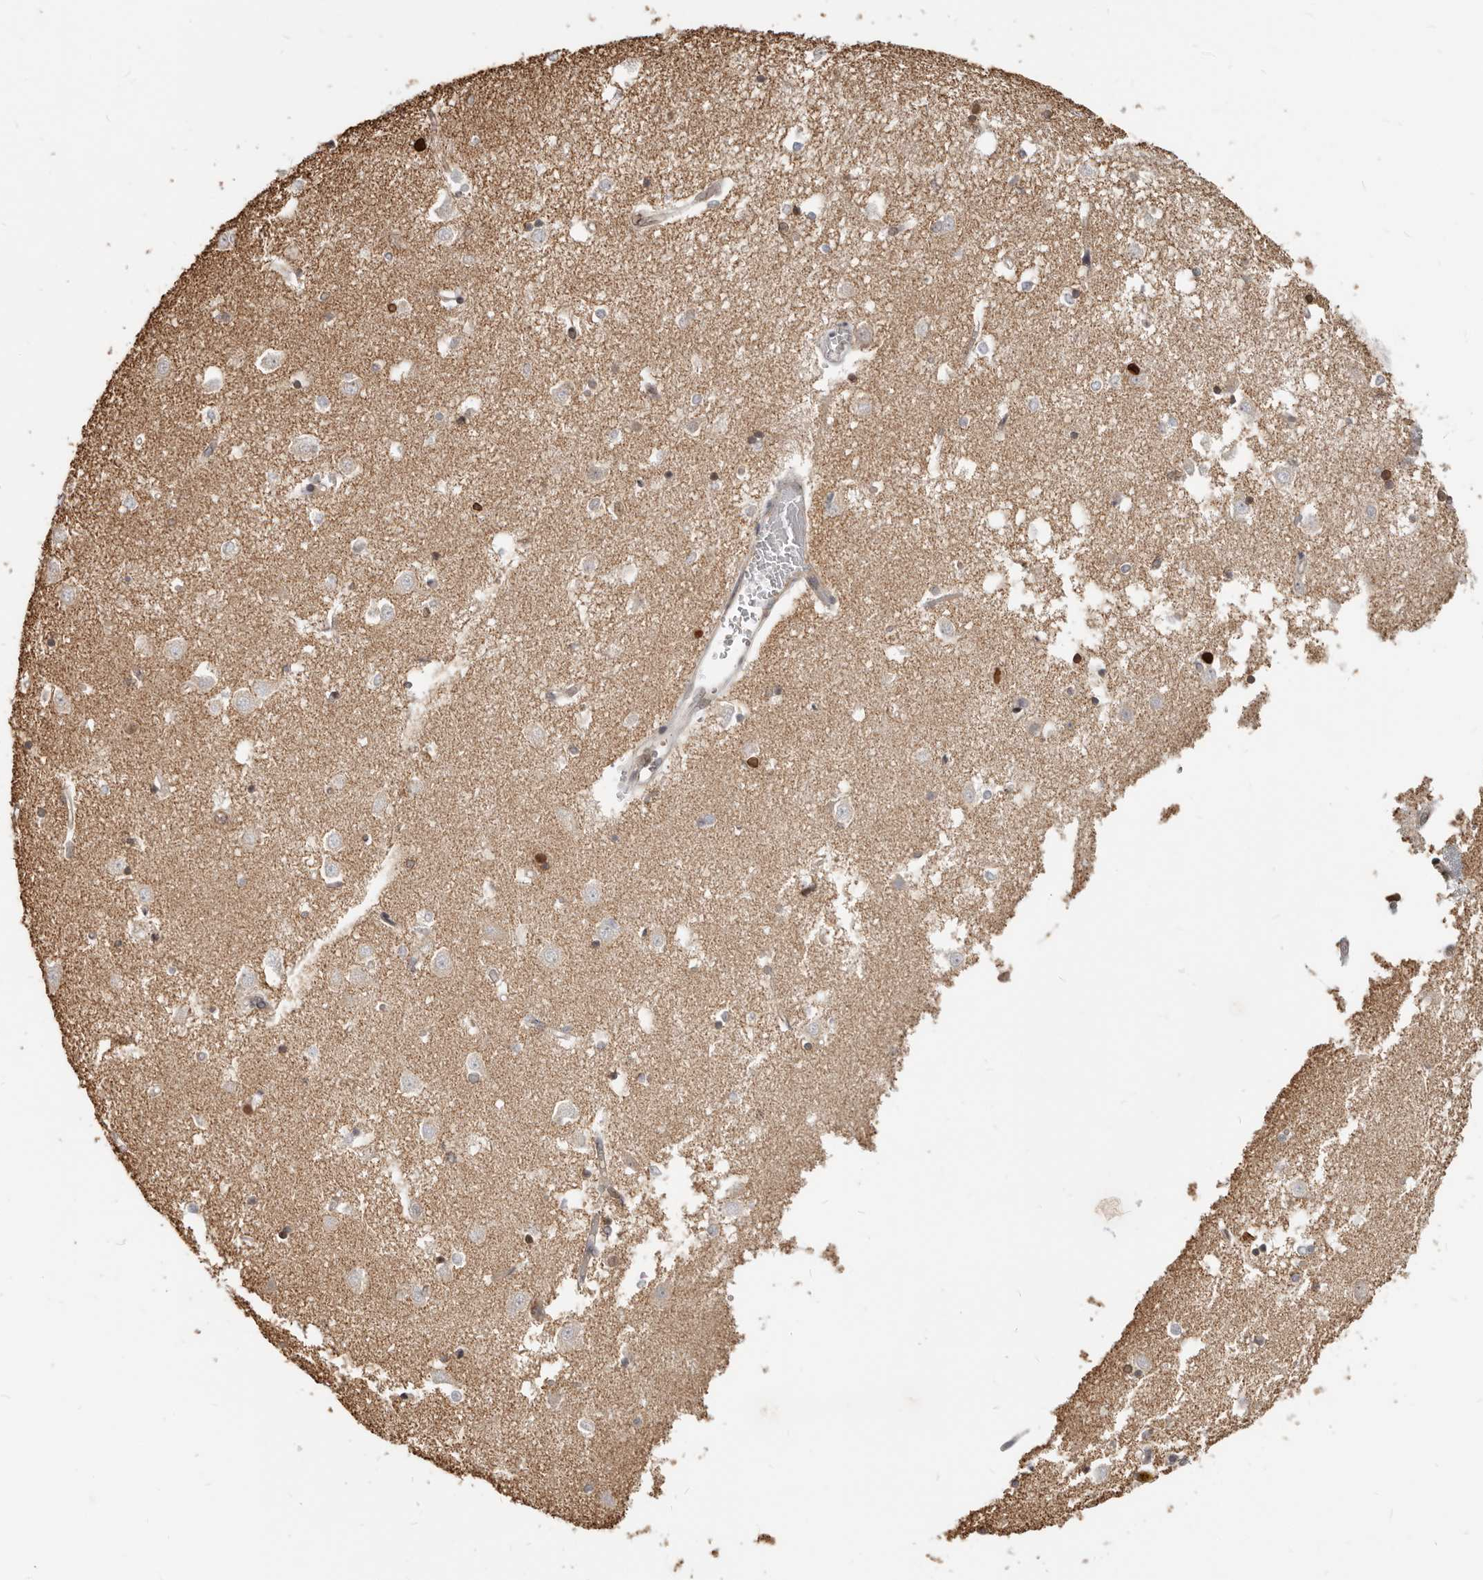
{"staining": {"intensity": "strong", "quantity": "25%-75%", "location": "cytoplasmic/membranous,nuclear"}, "tissue": "caudate", "cell_type": "Glial cells", "image_type": "normal", "snomed": [{"axis": "morphology", "description": "Normal tissue, NOS"}, {"axis": "topography", "description": "Lateral ventricle wall"}], "caption": "Caudate stained with DAB IHC demonstrates high levels of strong cytoplasmic/membranous,nuclear positivity in approximately 25%-75% of glial cells.", "gene": "NUP153", "patient": {"sex": "male", "age": 45}}